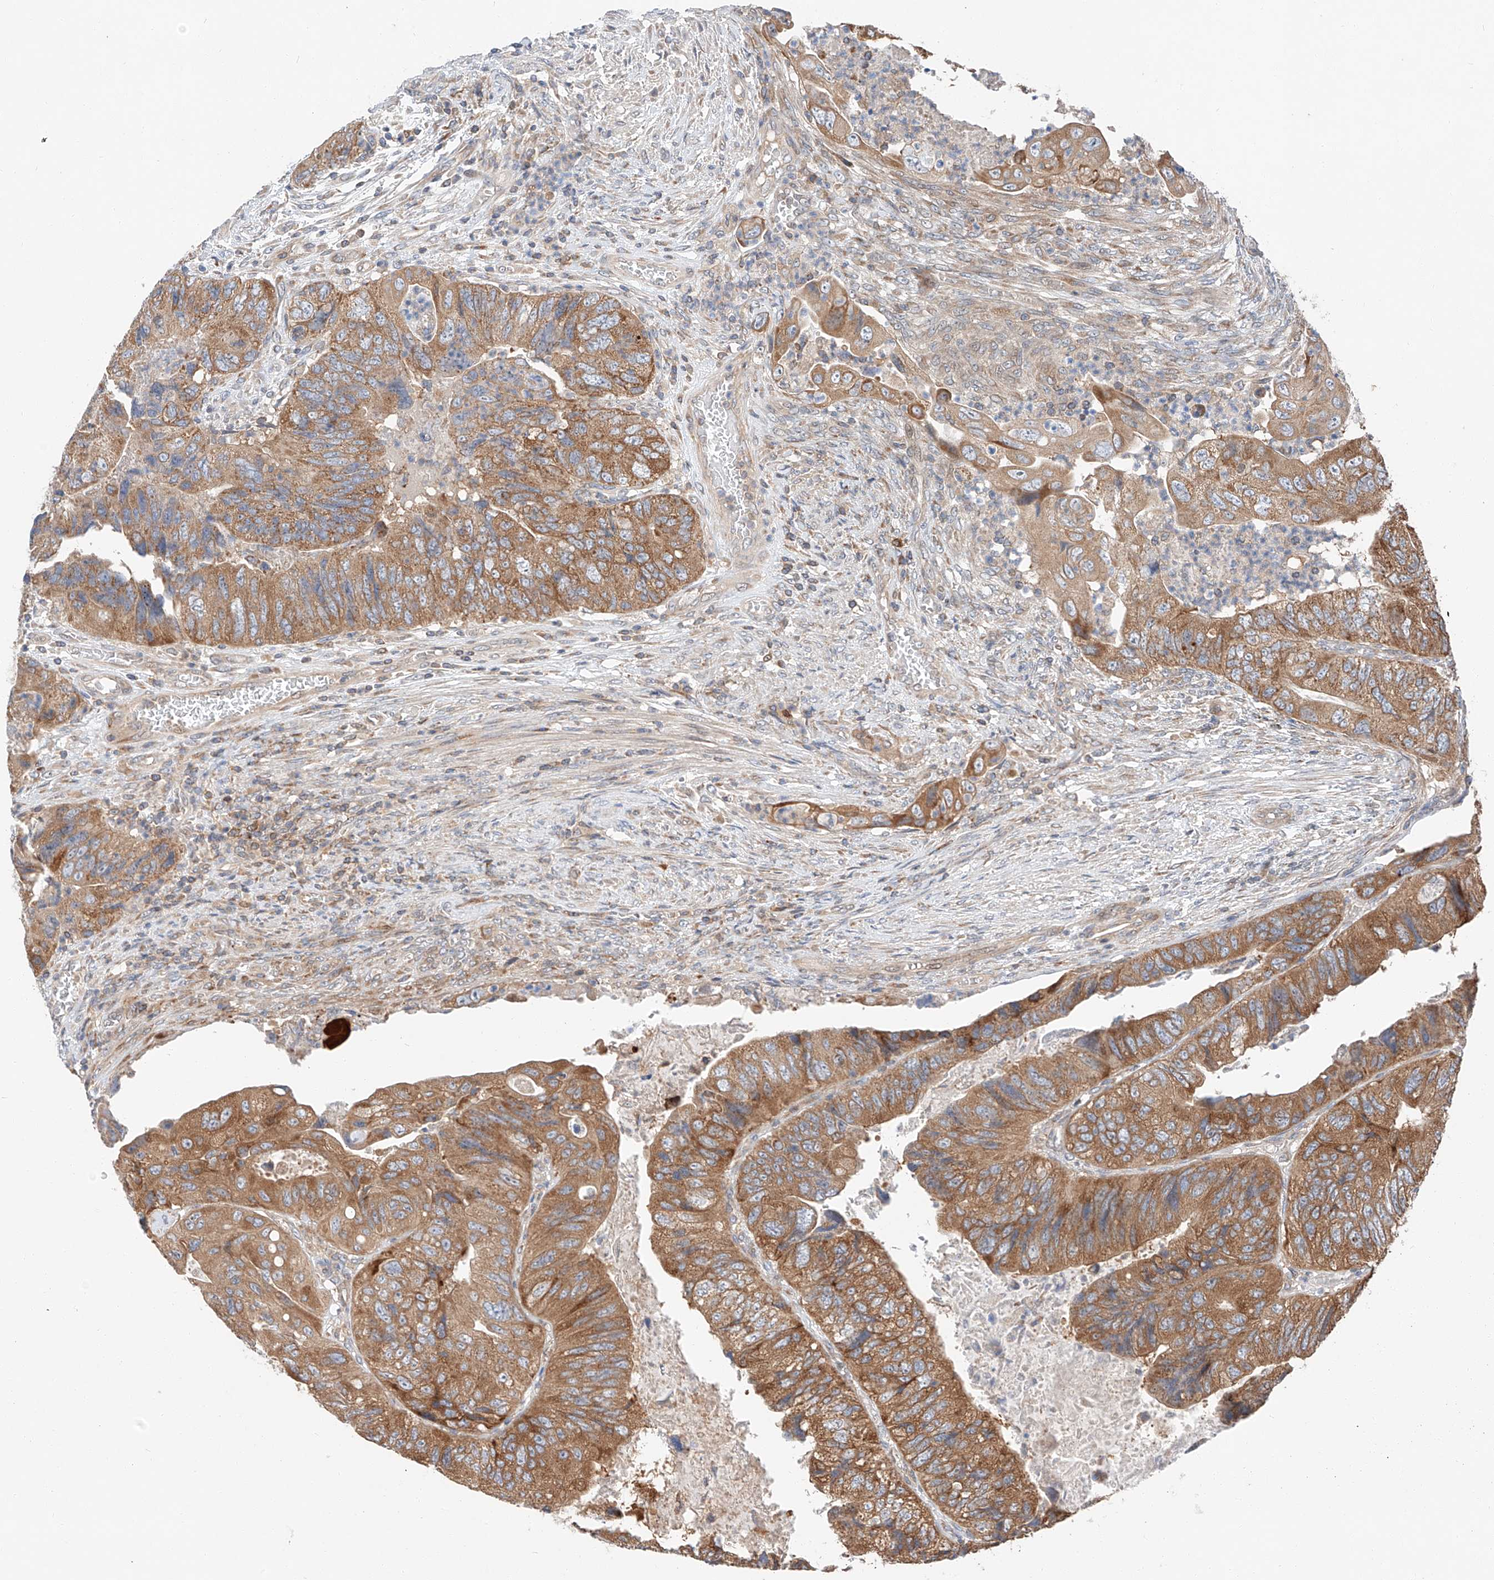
{"staining": {"intensity": "moderate", "quantity": ">75%", "location": "cytoplasmic/membranous"}, "tissue": "colorectal cancer", "cell_type": "Tumor cells", "image_type": "cancer", "snomed": [{"axis": "morphology", "description": "Adenocarcinoma, NOS"}, {"axis": "topography", "description": "Rectum"}], "caption": "Immunohistochemical staining of human adenocarcinoma (colorectal) shows moderate cytoplasmic/membranous protein positivity in about >75% of tumor cells.", "gene": "RUSC1", "patient": {"sex": "male", "age": 63}}